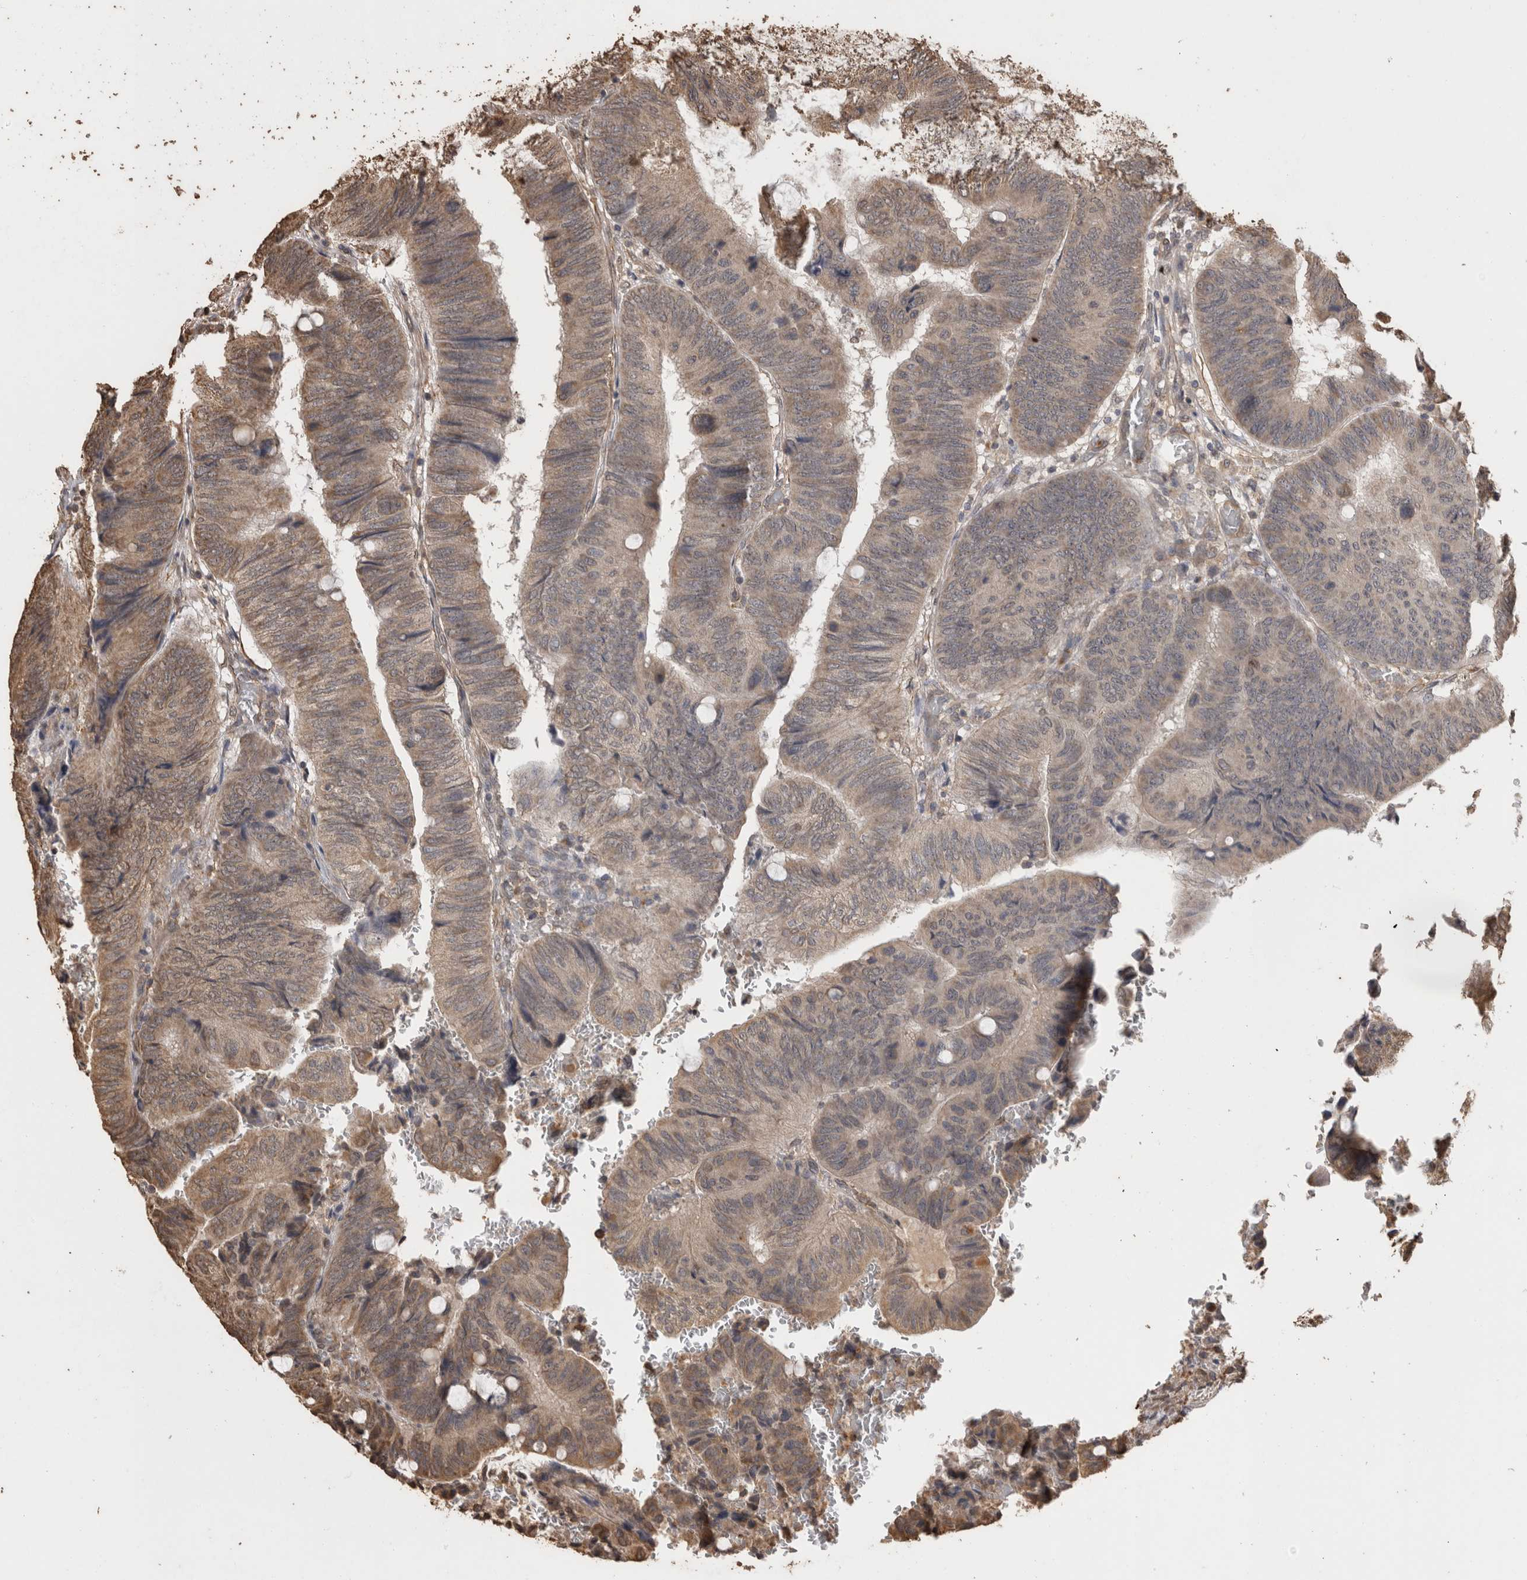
{"staining": {"intensity": "weak", "quantity": ">75%", "location": "cytoplasmic/membranous"}, "tissue": "colorectal cancer", "cell_type": "Tumor cells", "image_type": "cancer", "snomed": [{"axis": "morphology", "description": "Normal tissue, NOS"}, {"axis": "morphology", "description": "Adenocarcinoma, NOS"}, {"axis": "topography", "description": "Rectum"}, {"axis": "topography", "description": "Peripheral nerve tissue"}], "caption": "Human colorectal adenocarcinoma stained for a protein (brown) reveals weak cytoplasmic/membranous positive staining in approximately >75% of tumor cells.", "gene": "SOCS5", "patient": {"sex": "male", "age": 92}}